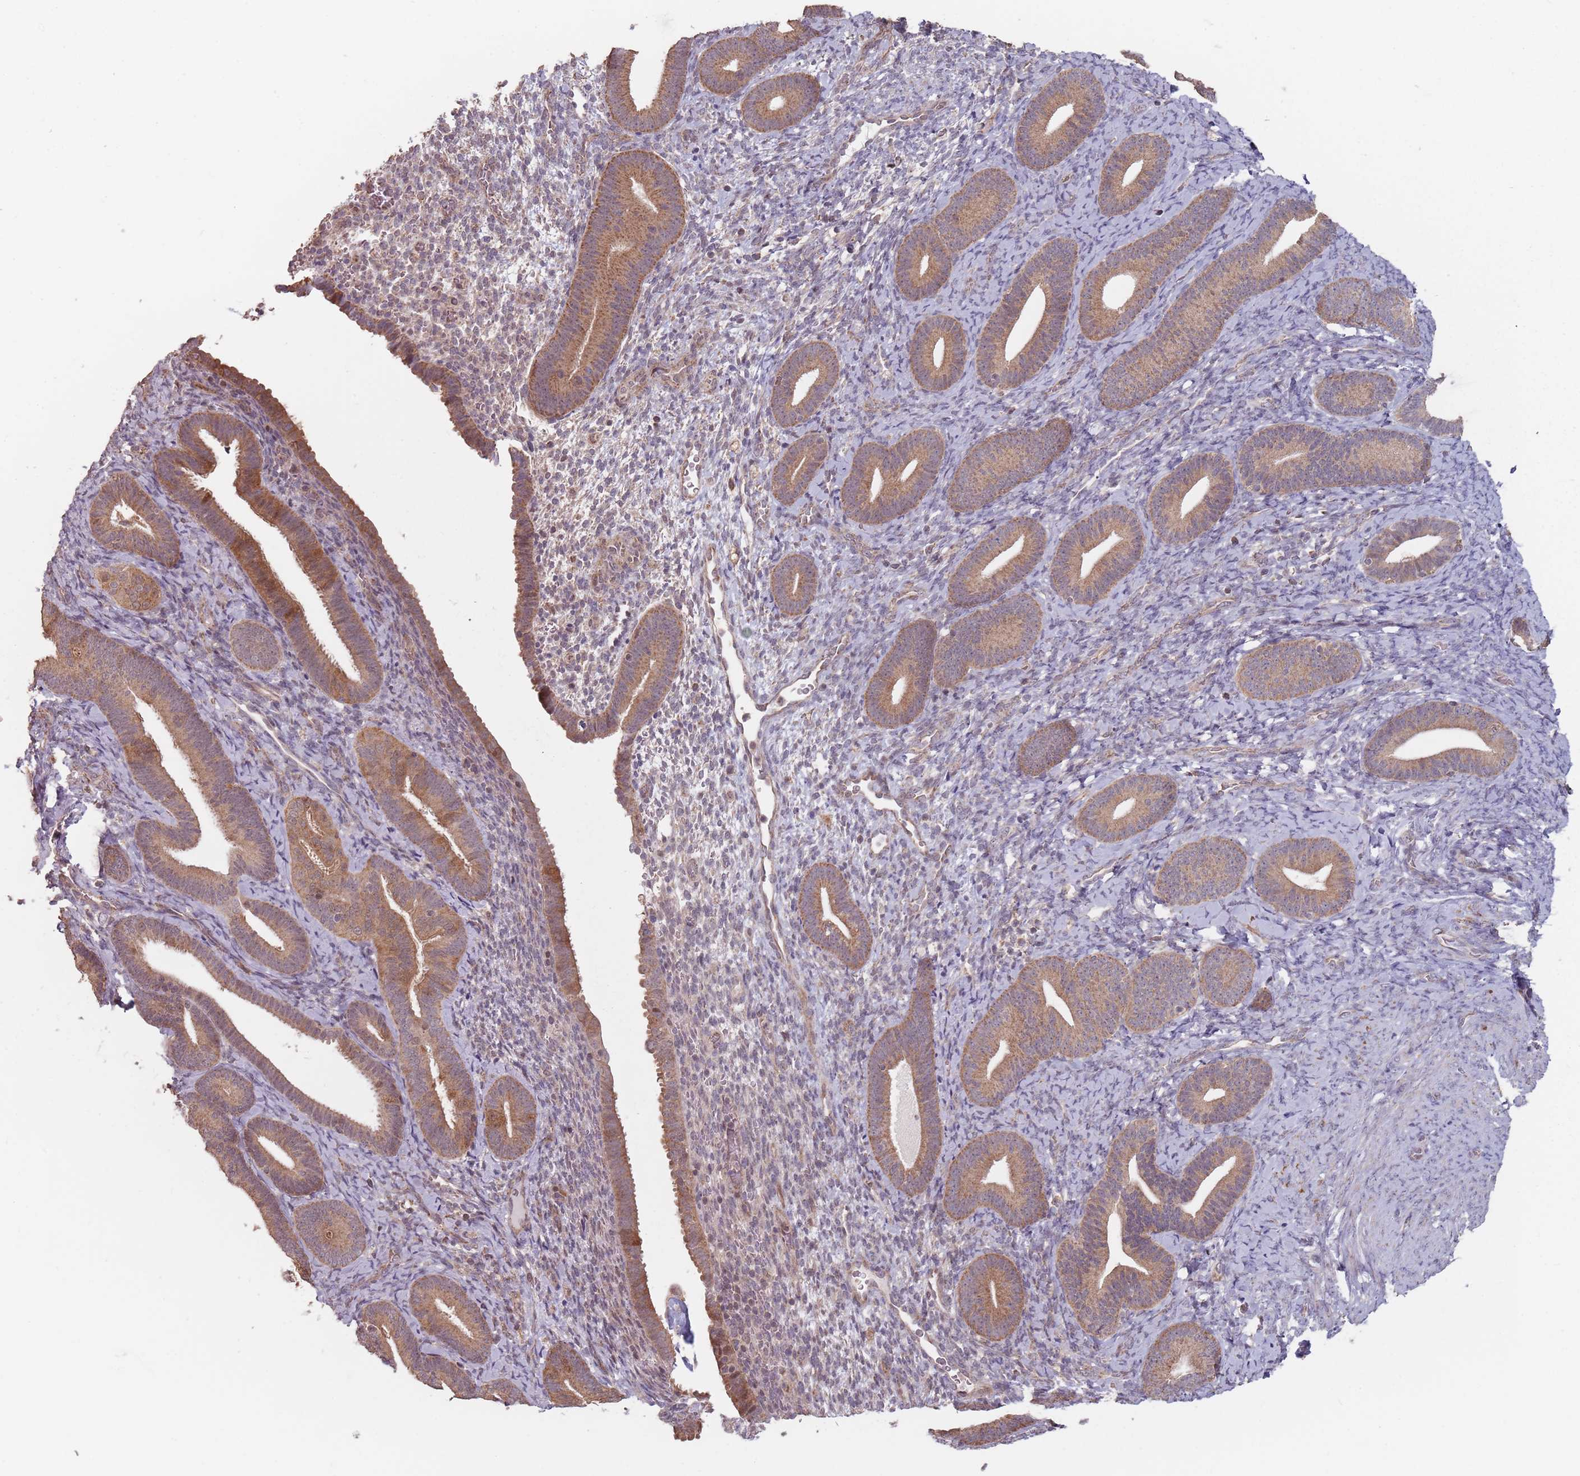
{"staining": {"intensity": "moderate", "quantity": "<25%", "location": "cytoplasmic/membranous"}, "tissue": "endometrium", "cell_type": "Cells in endometrial stroma", "image_type": "normal", "snomed": [{"axis": "morphology", "description": "Normal tissue, NOS"}, {"axis": "topography", "description": "Endometrium"}], "caption": "IHC (DAB) staining of unremarkable human endometrium demonstrates moderate cytoplasmic/membranous protein positivity in approximately <25% of cells in endometrial stroma. Nuclei are stained in blue.", "gene": "VPS52", "patient": {"sex": "female", "age": 65}}